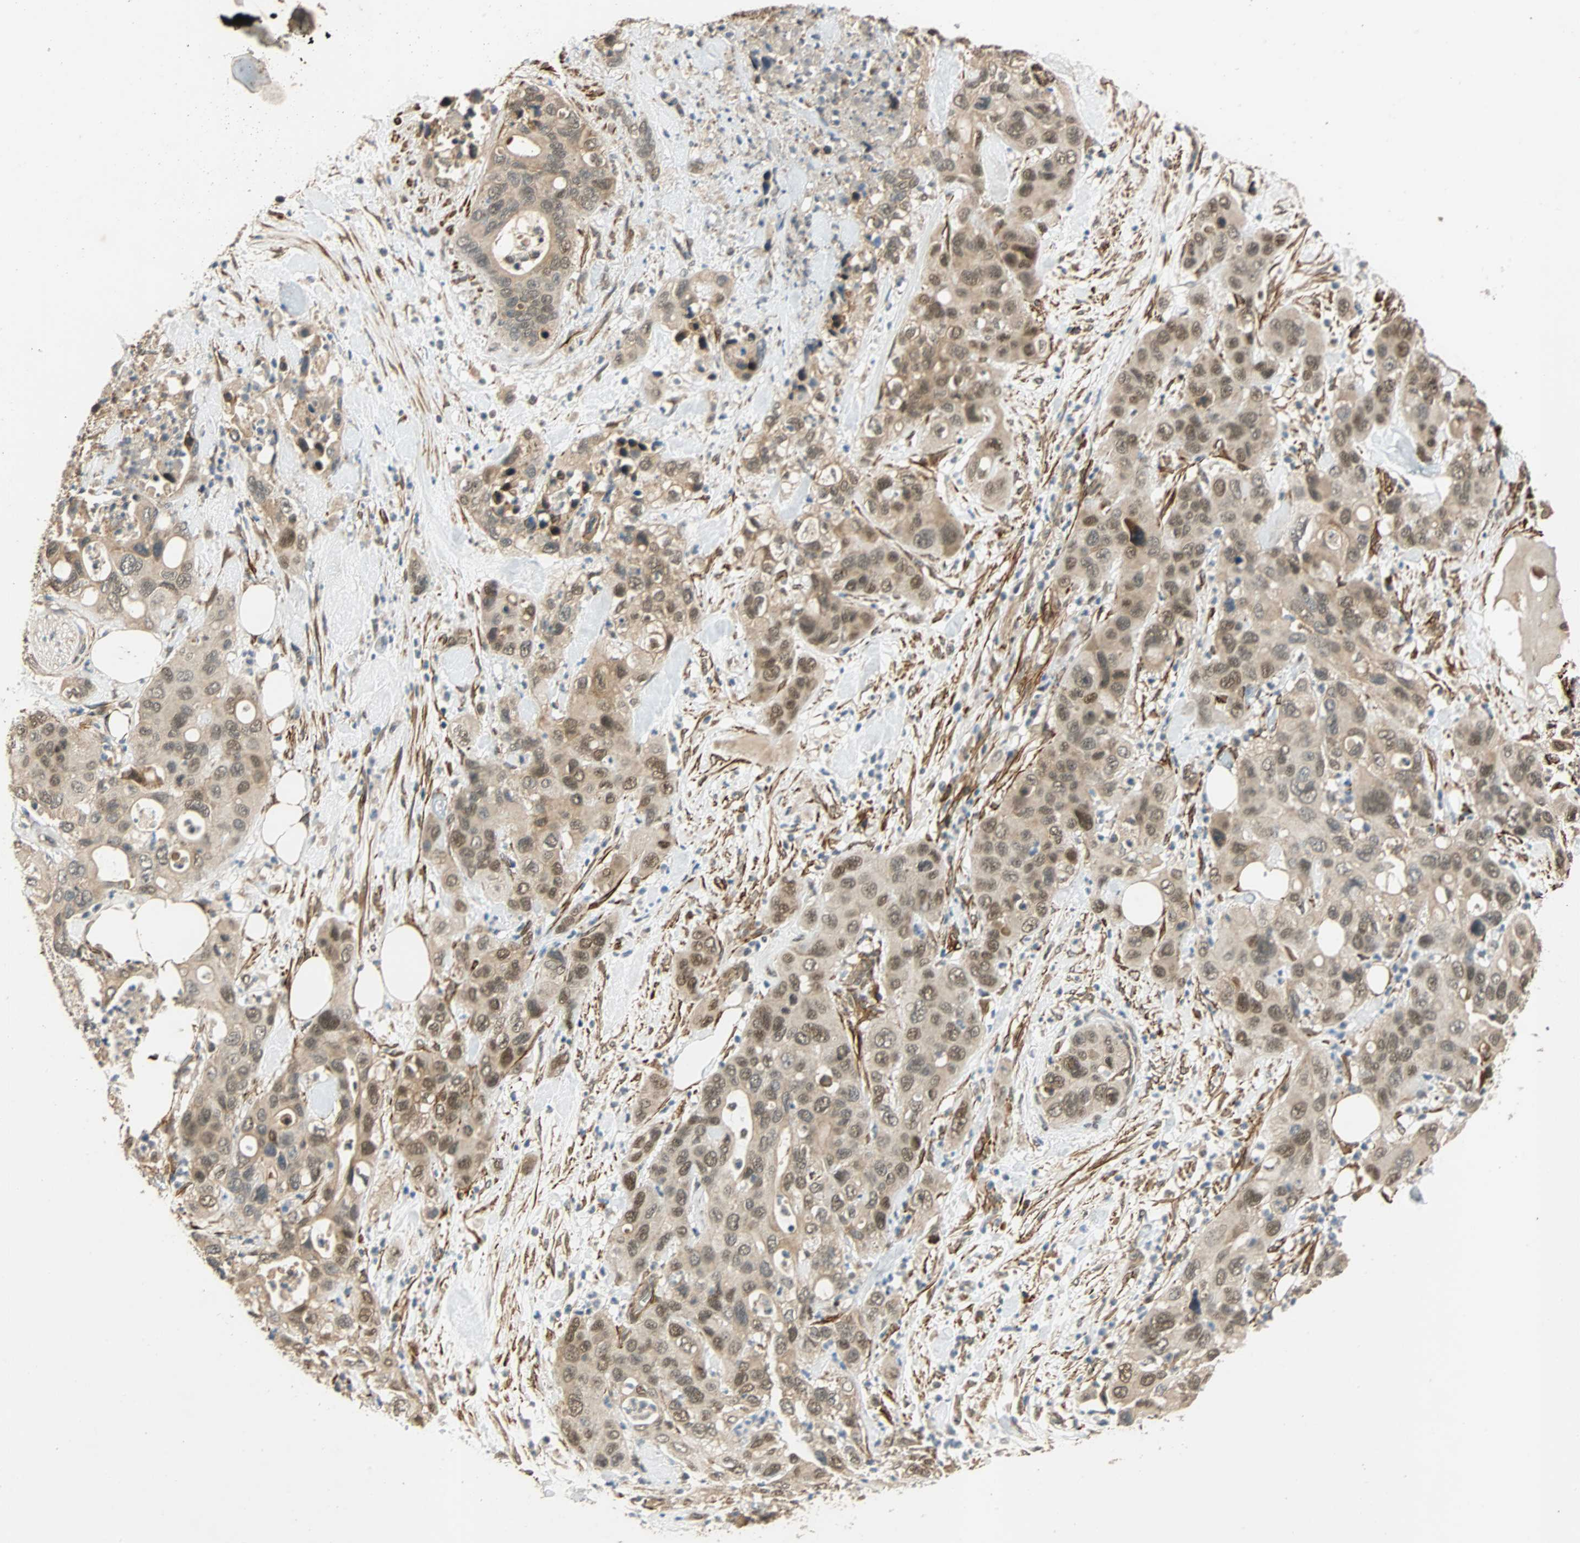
{"staining": {"intensity": "moderate", "quantity": "25%-75%", "location": "cytoplasmic/membranous,nuclear"}, "tissue": "pancreatic cancer", "cell_type": "Tumor cells", "image_type": "cancer", "snomed": [{"axis": "morphology", "description": "Adenocarcinoma, NOS"}, {"axis": "topography", "description": "Pancreas"}], "caption": "The histopathology image reveals a brown stain indicating the presence of a protein in the cytoplasmic/membranous and nuclear of tumor cells in adenocarcinoma (pancreatic).", "gene": "QSER1", "patient": {"sex": "female", "age": 71}}